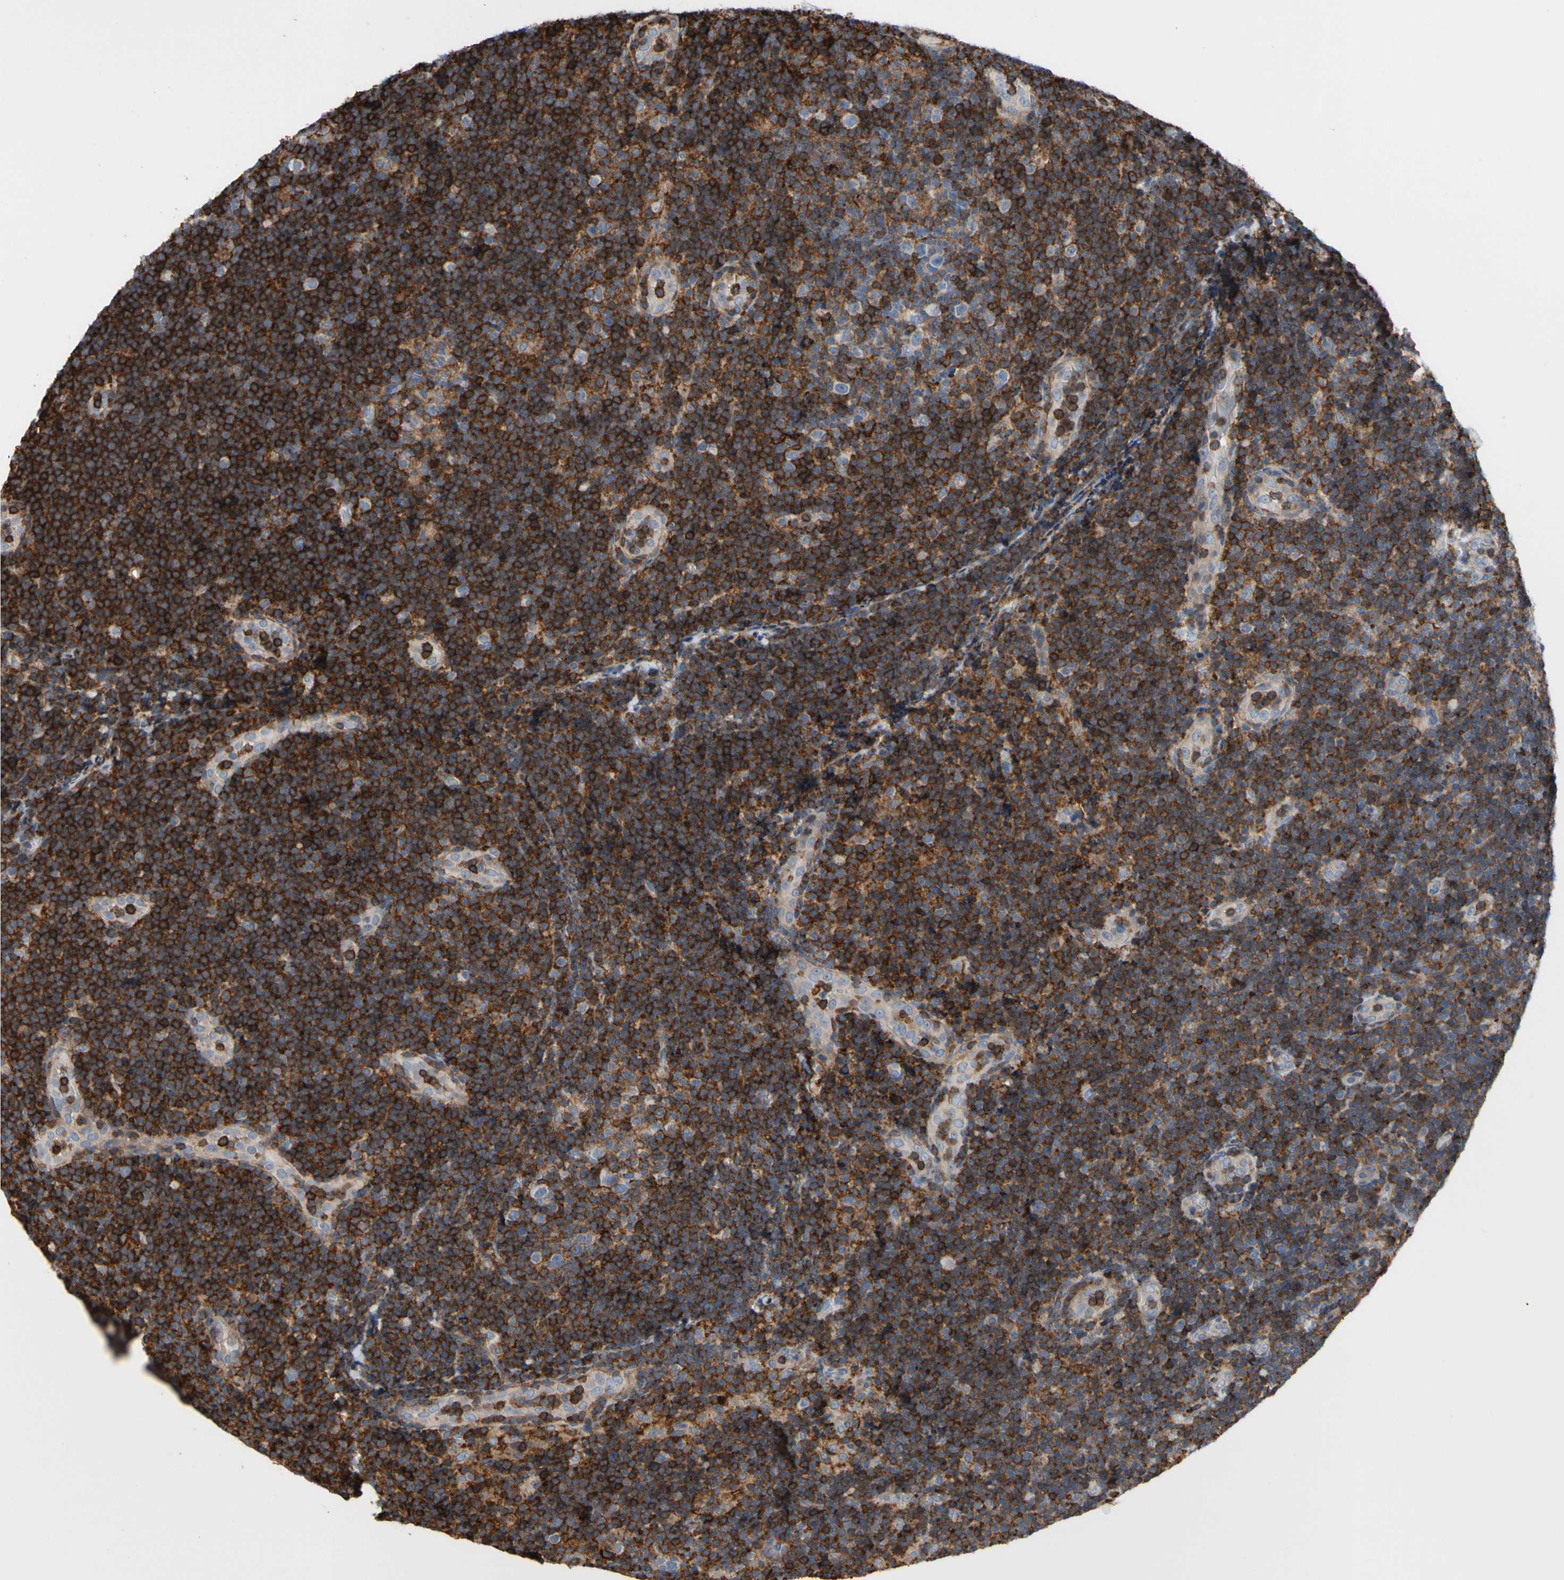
{"staining": {"intensity": "strong", "quantity": ">75%", "location": "cytoplasmic/membranous"}, "tissue": "lymphoma", "cell_type": "Tumor cells", "image_type": "cancer", "snomed": [{"axis": "morphology", "description": "Malignant lymphoma, non-Hodgkin's type, Low grade"}, {"axis": "topography", "description": "Lymph node"}], "caption": "Immunohistochemical staining of human malignant lymphoma, non-Hodgkin's type (low-grade) shows strong cytoplasmic/membranous protein staining in about >75% of tumor cells.", "gene": "ANXA6", "patient": {"sex": "male", "age": 83}}